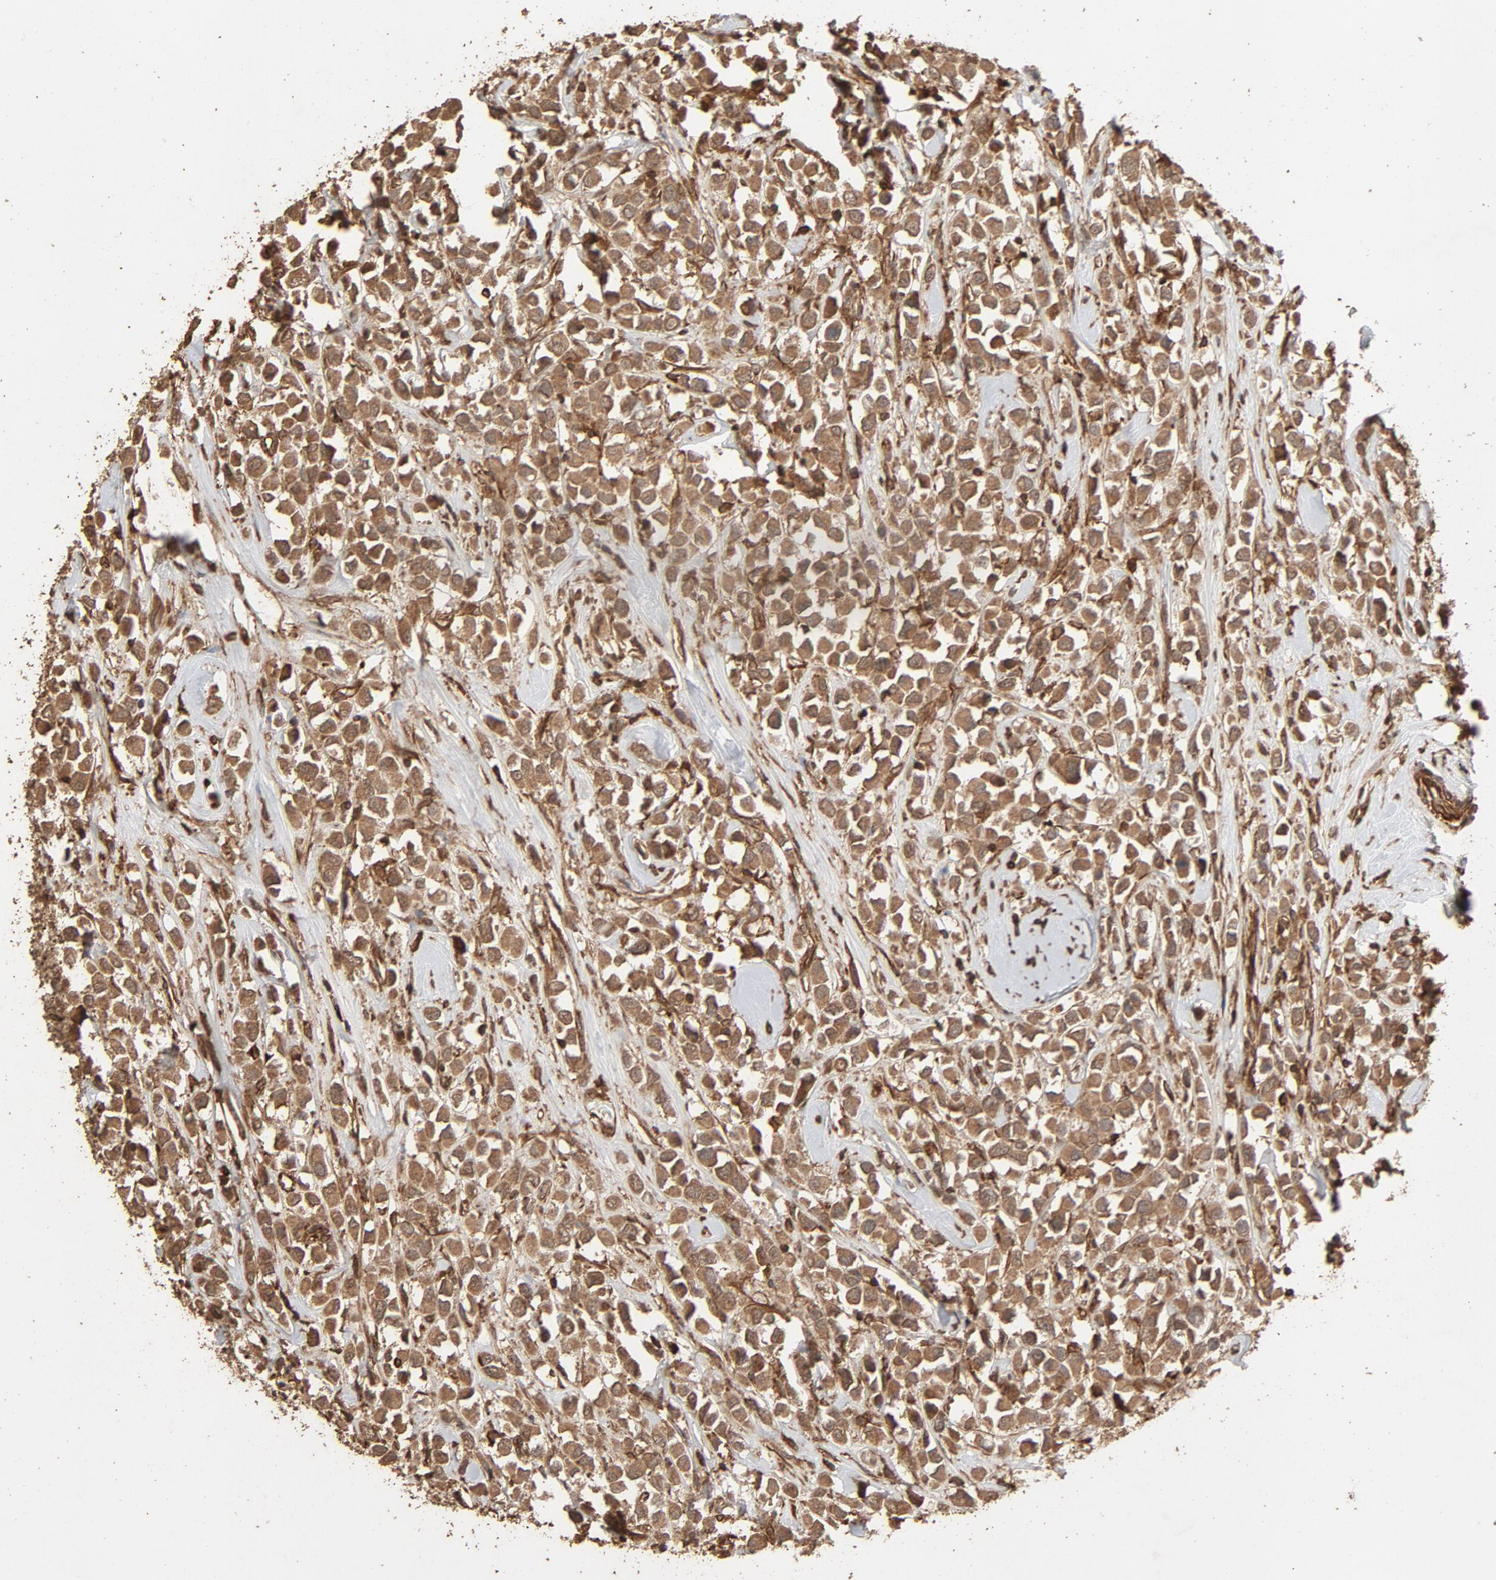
{"staining": {"intensity": "moderate", "quantity": ">75%", "location": "cytoplasmic/membranous"}, "tissue": "breast cancer", "cell_type": "Tumor cells", "image_type": "cancer", "snomed": [{"axis": "morphology", "description": "Duct carcinoma"}, {"axis": "topography", "description": "Breast"}], "caption": "IHC micrograph of neoplastic tissue: human breast cancer (intraductal carcinoma) stained using IHC shows medium levels of moderate protein expression localized specifically in the cytoplasmic/membranous of tumor cells, appearing as a cytoplasmic/membranous brown color.", "gene": "RPS6KA6", "patient": {"sex": "female", "age": 61}}